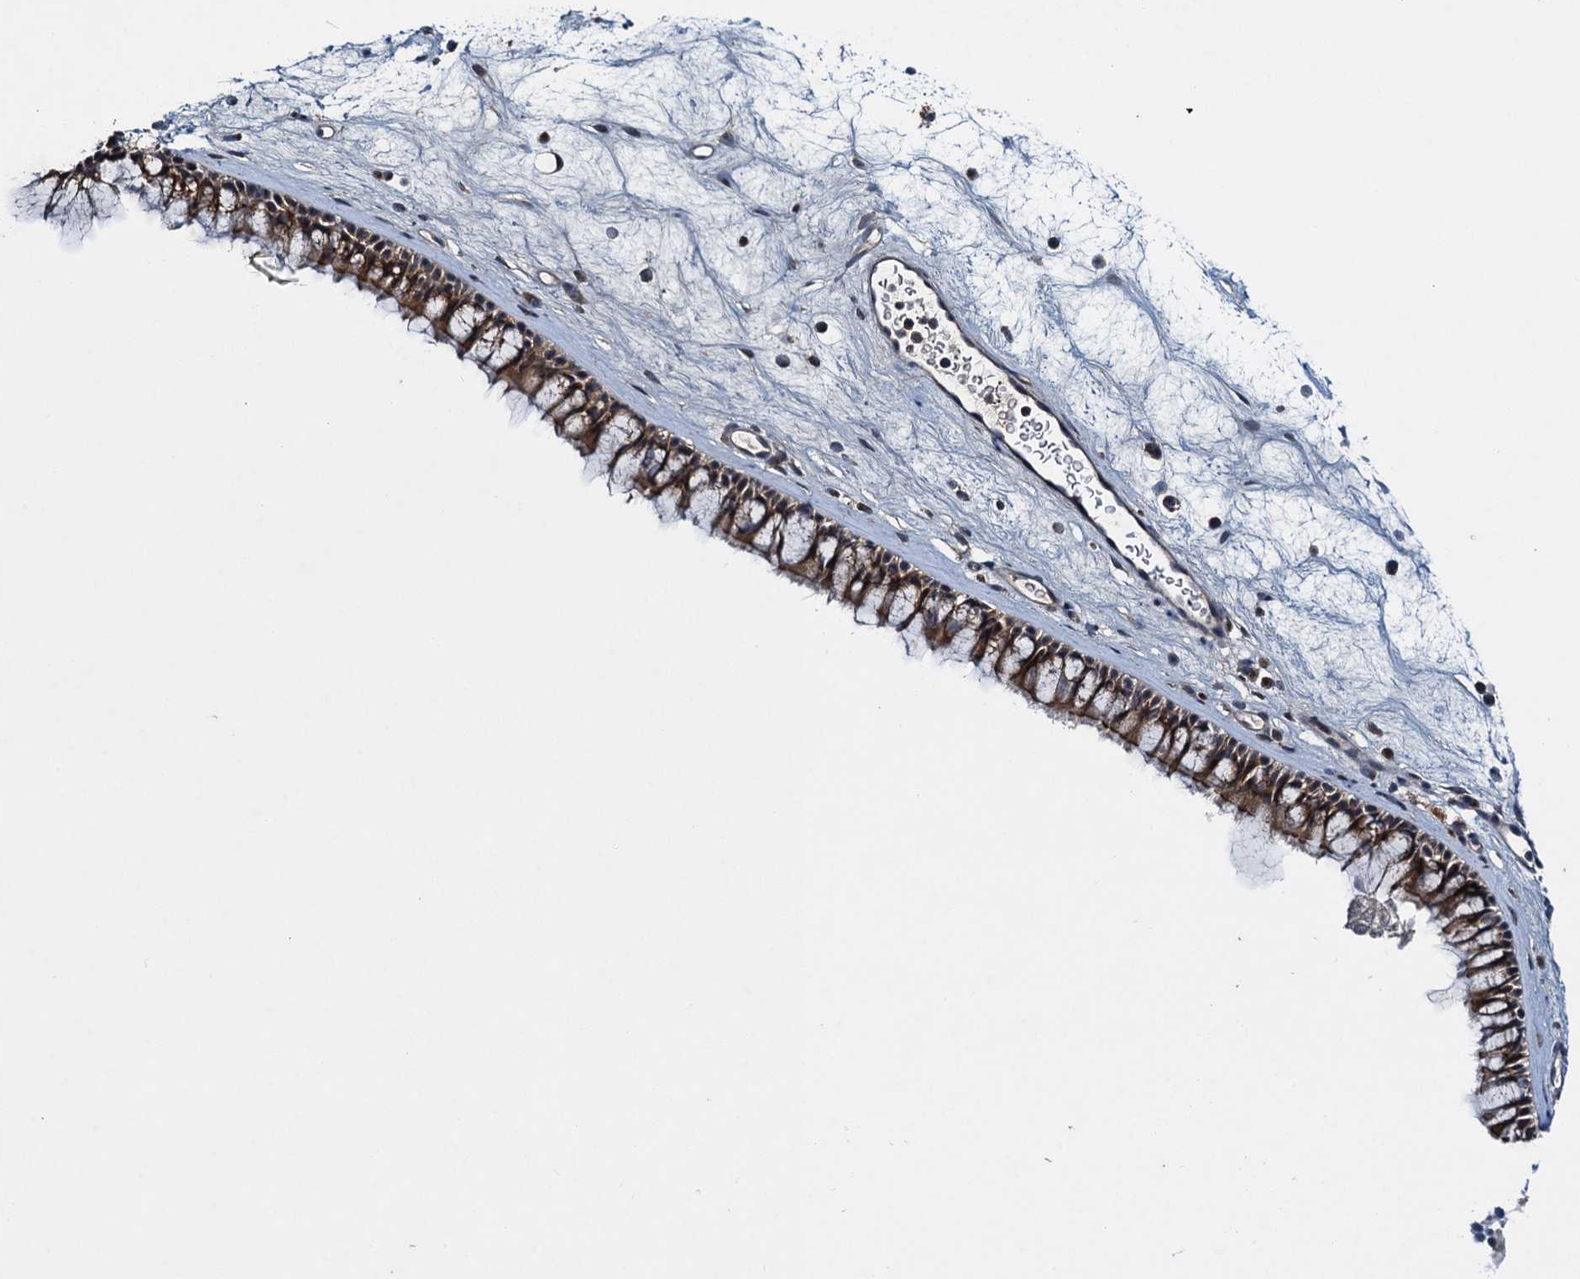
{"staining": {"intensity": "strong", "quantity": "25%-75%", "location": "cytoplasmic/membranous"}, "tissue": "nasopharynx", "cell_type": "Respiratory epithelial cells", "image_type": "normal", "snomed": [{"axis": "morphology", "description": "Normal tissue, NOS"}, {"axis": "morphology", "description": "Inflammation, NOS"}, {"axis": "morphology", "description": "Malignant melanoma, Metastatic site"}, {"axis": "topography", "description": "Nasopharynx"}], "caption": "Immunohistochemical staining of normal human nasopharynx exhibits strong cytoplasmic/membranous protein staining in approximately 25%-75% of respiratory epithelial cells. (Stains: DAB (3,3'-diaminobenzidine) in brown, nuclei in blue, Microscopy: brightfield microscopy at high magnification).", "gene": "RNF165", "patient": {"sex": "male", "age": 70}}